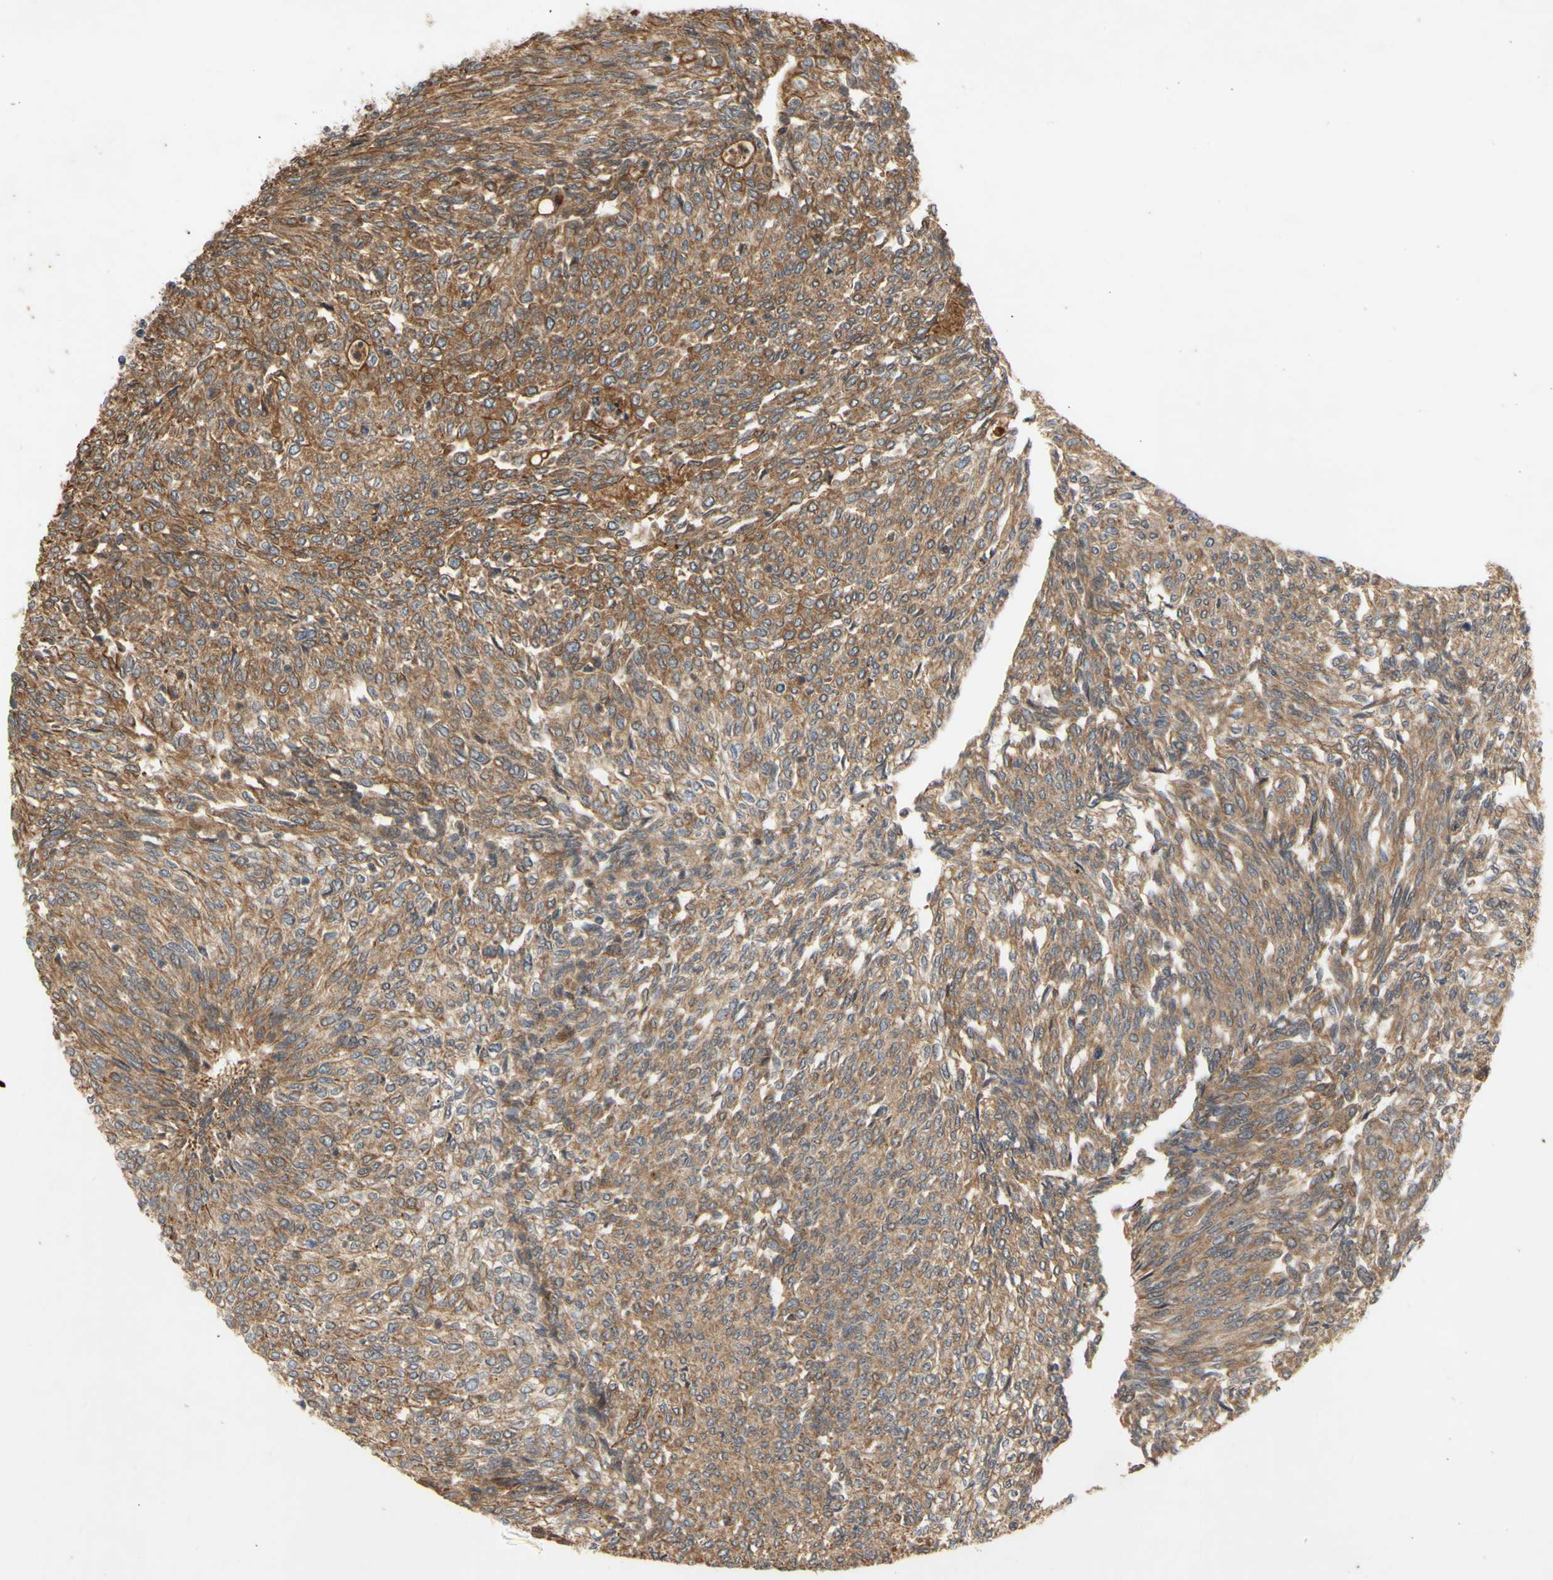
{"staining": {"intensity": "moderate", "quantity": ">75%", "location": "cytoplasmic/membranous"}, "tissue": "urothelial cancer", "cell_type": "Tumor cells", "image_type": "cancer", "snomed": [{"axis": "morphology", "description": "Urothelial carcinoma, Low grade"}, {"axis": "topography", "description": "Urinary bladder"}], "caption": "There is medium levels of moderate cytoplasmic/membranous positivity in tumor cells of low-grade urothelial carcinoma, as demonstrated by immunohistochemical staining (brown color).", "gene": "PKN1", "patient": {"sex": "female", "age": 79}}